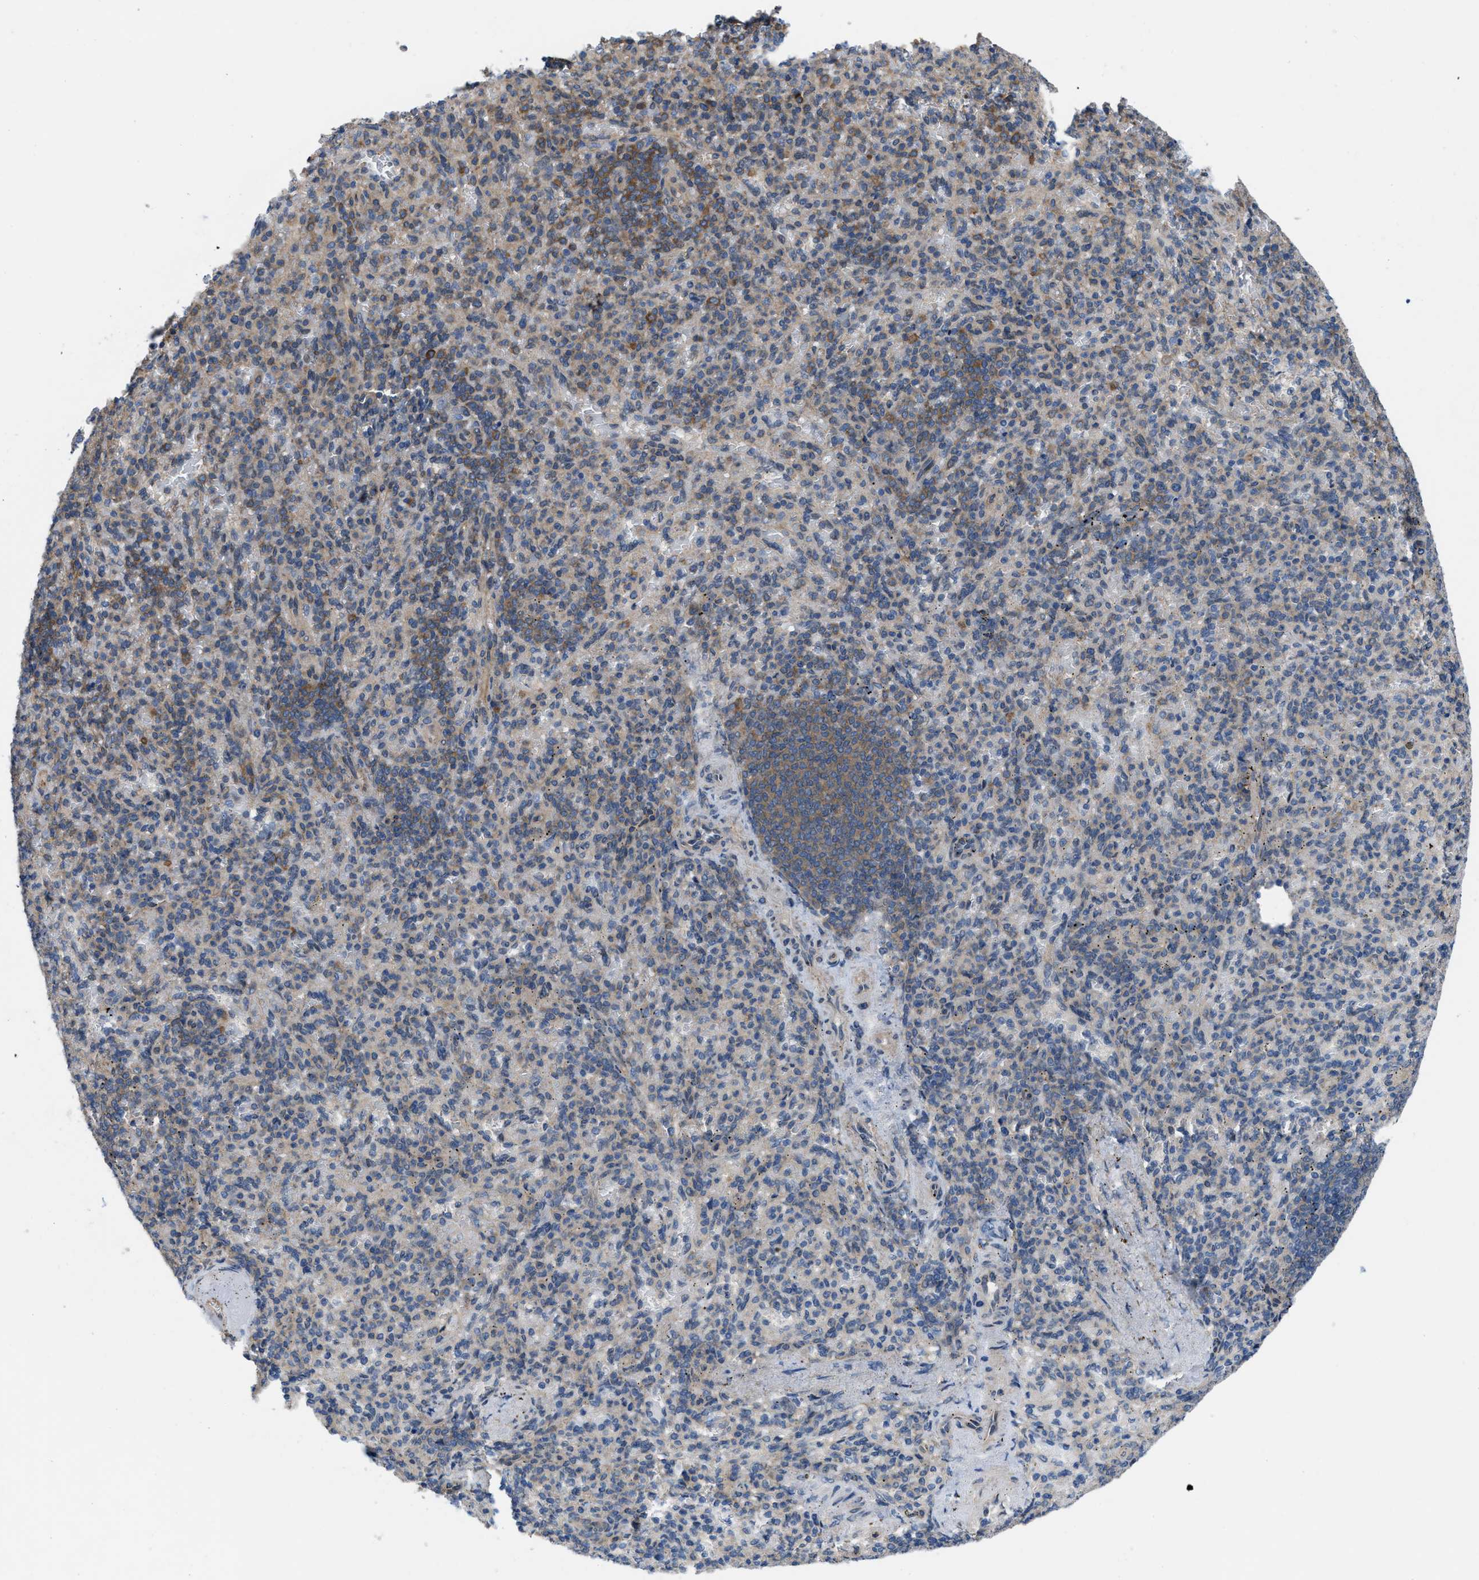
{"staining": {"intensity": "weak", "quantity": ">75%", "location": "cytoplasmic/membranous"}, "tissue": "spleen", "cell_type": "Cells in red pulp", "image_type": "normal", "snomed": [{"axis": "morphology", "description": "Normal tissue, NOS"}, {"axis": "topography", "description": "Spleen"}], "caption": "This is a histology image of immunohistochemistry staining of unremarkable spleen, which shows weak positivity in the cytoplasmic/membranous of cells in red pulp.", "gene": "MYO18A", "patient": {"sex": "female", "age": 74}}